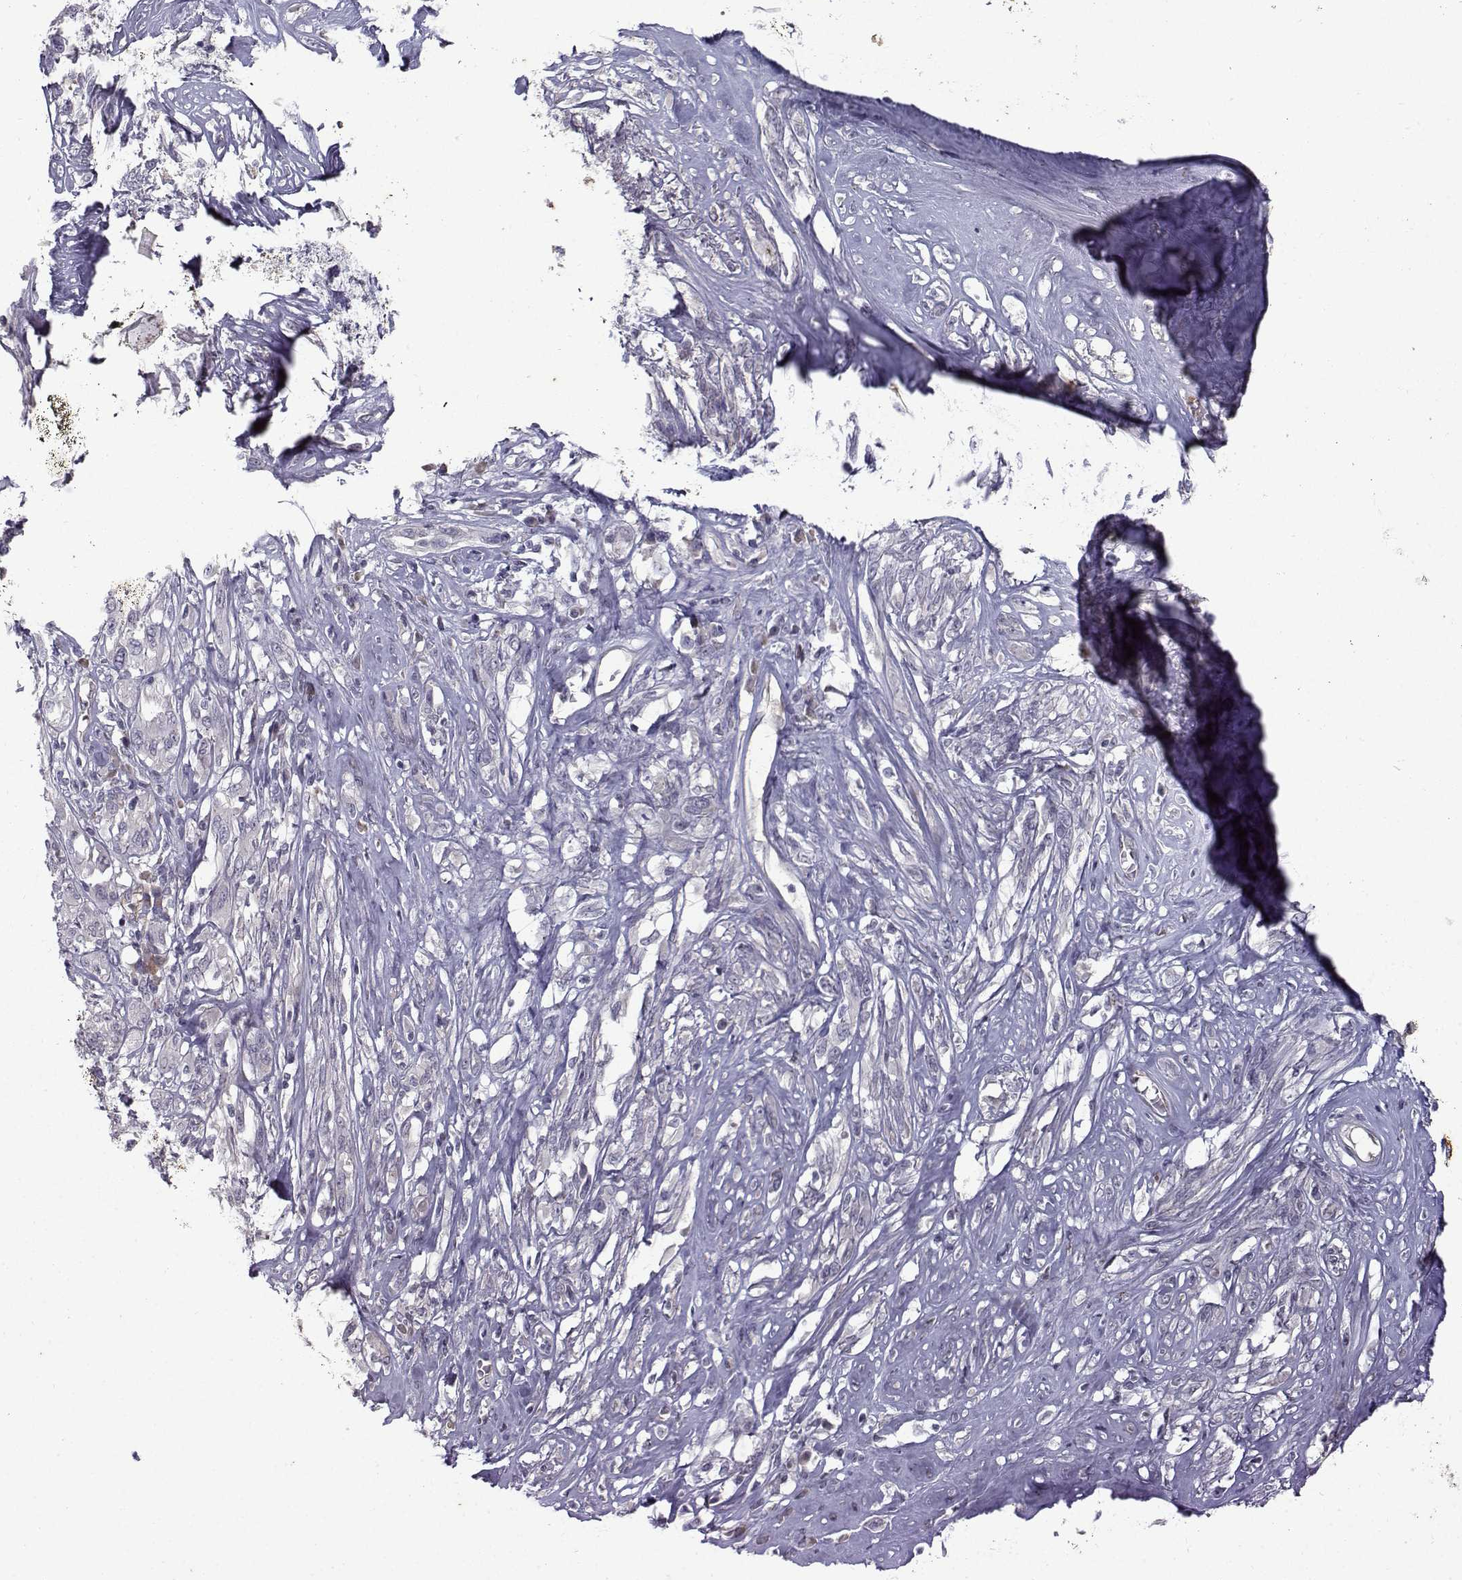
{"staining": {"intensity": "negative", "quantity": "none", "location": "none"}, "tissue": "melanoma", "cell_type": "Tumor cells", "image_type": "cancer", "snomed": [{"axis": "morphology", "description": "Malignant melanoma, NOS"}, {"axis": "topography", "description": "Skin"}], "caption": "Melanoma was stained to show a protein in brown. There is no significant expression in tumor cells.", "gene": "OPRD1", "patient": {"sex": "female", "age": 91}}